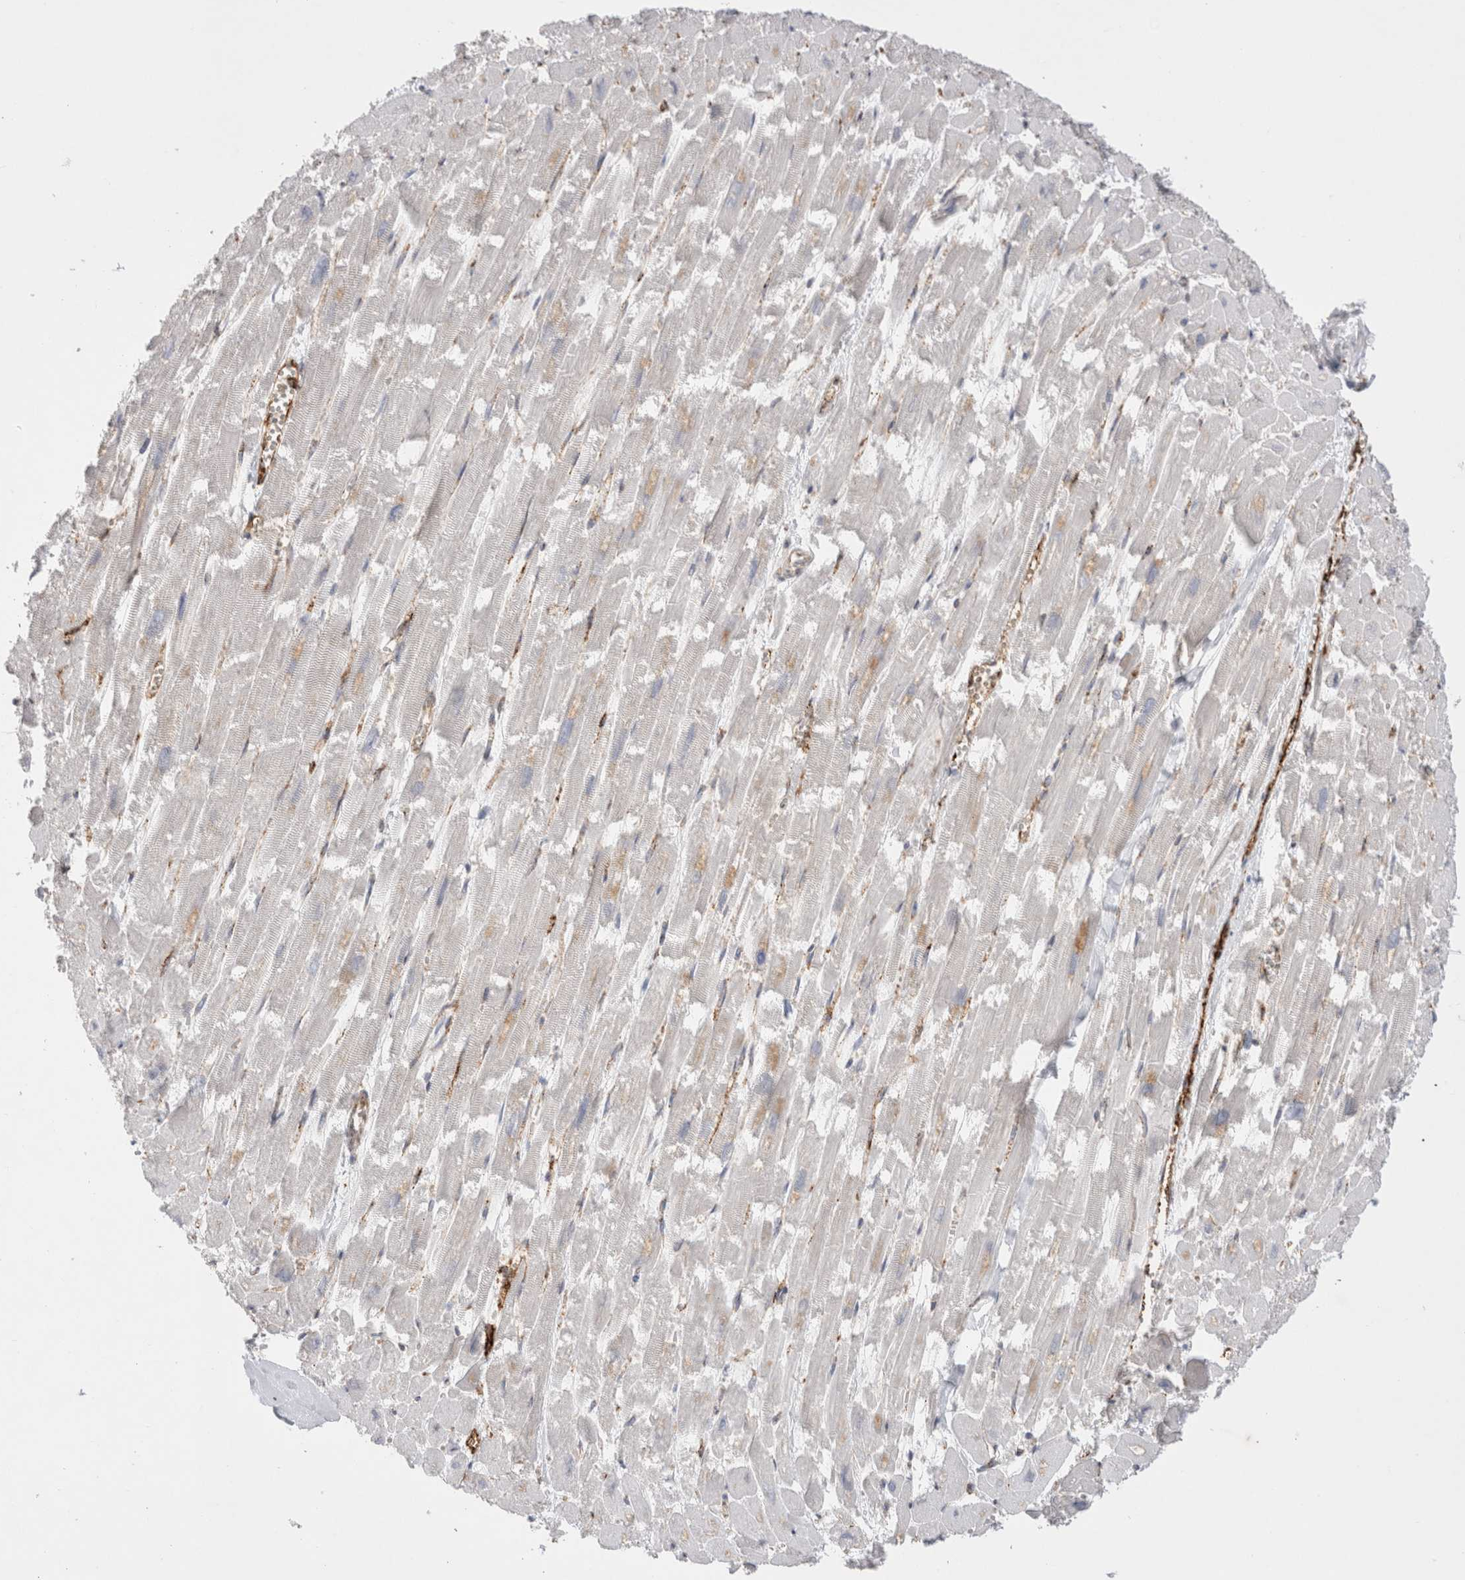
{"staining": {"intensity": "weak", "quantity": "<25%", "location": "cytoplasmic/membranous"}, "tissue": "heart muscle", "cell_type": "Cardiomyocytes", "image_type": "normal", "snomed": [{"axis": "morphology", "description": "Normal tissue, NOS"}, {"axis": "topography", "description": "Heart"}], "caption": "IHC image of unremarkable human heart muscle stained for a protein (brown), which demonstrates no staining in cardiomyocytes.", "gene": "CNPY4", "patient": {"sex": "male", "age": 54}}